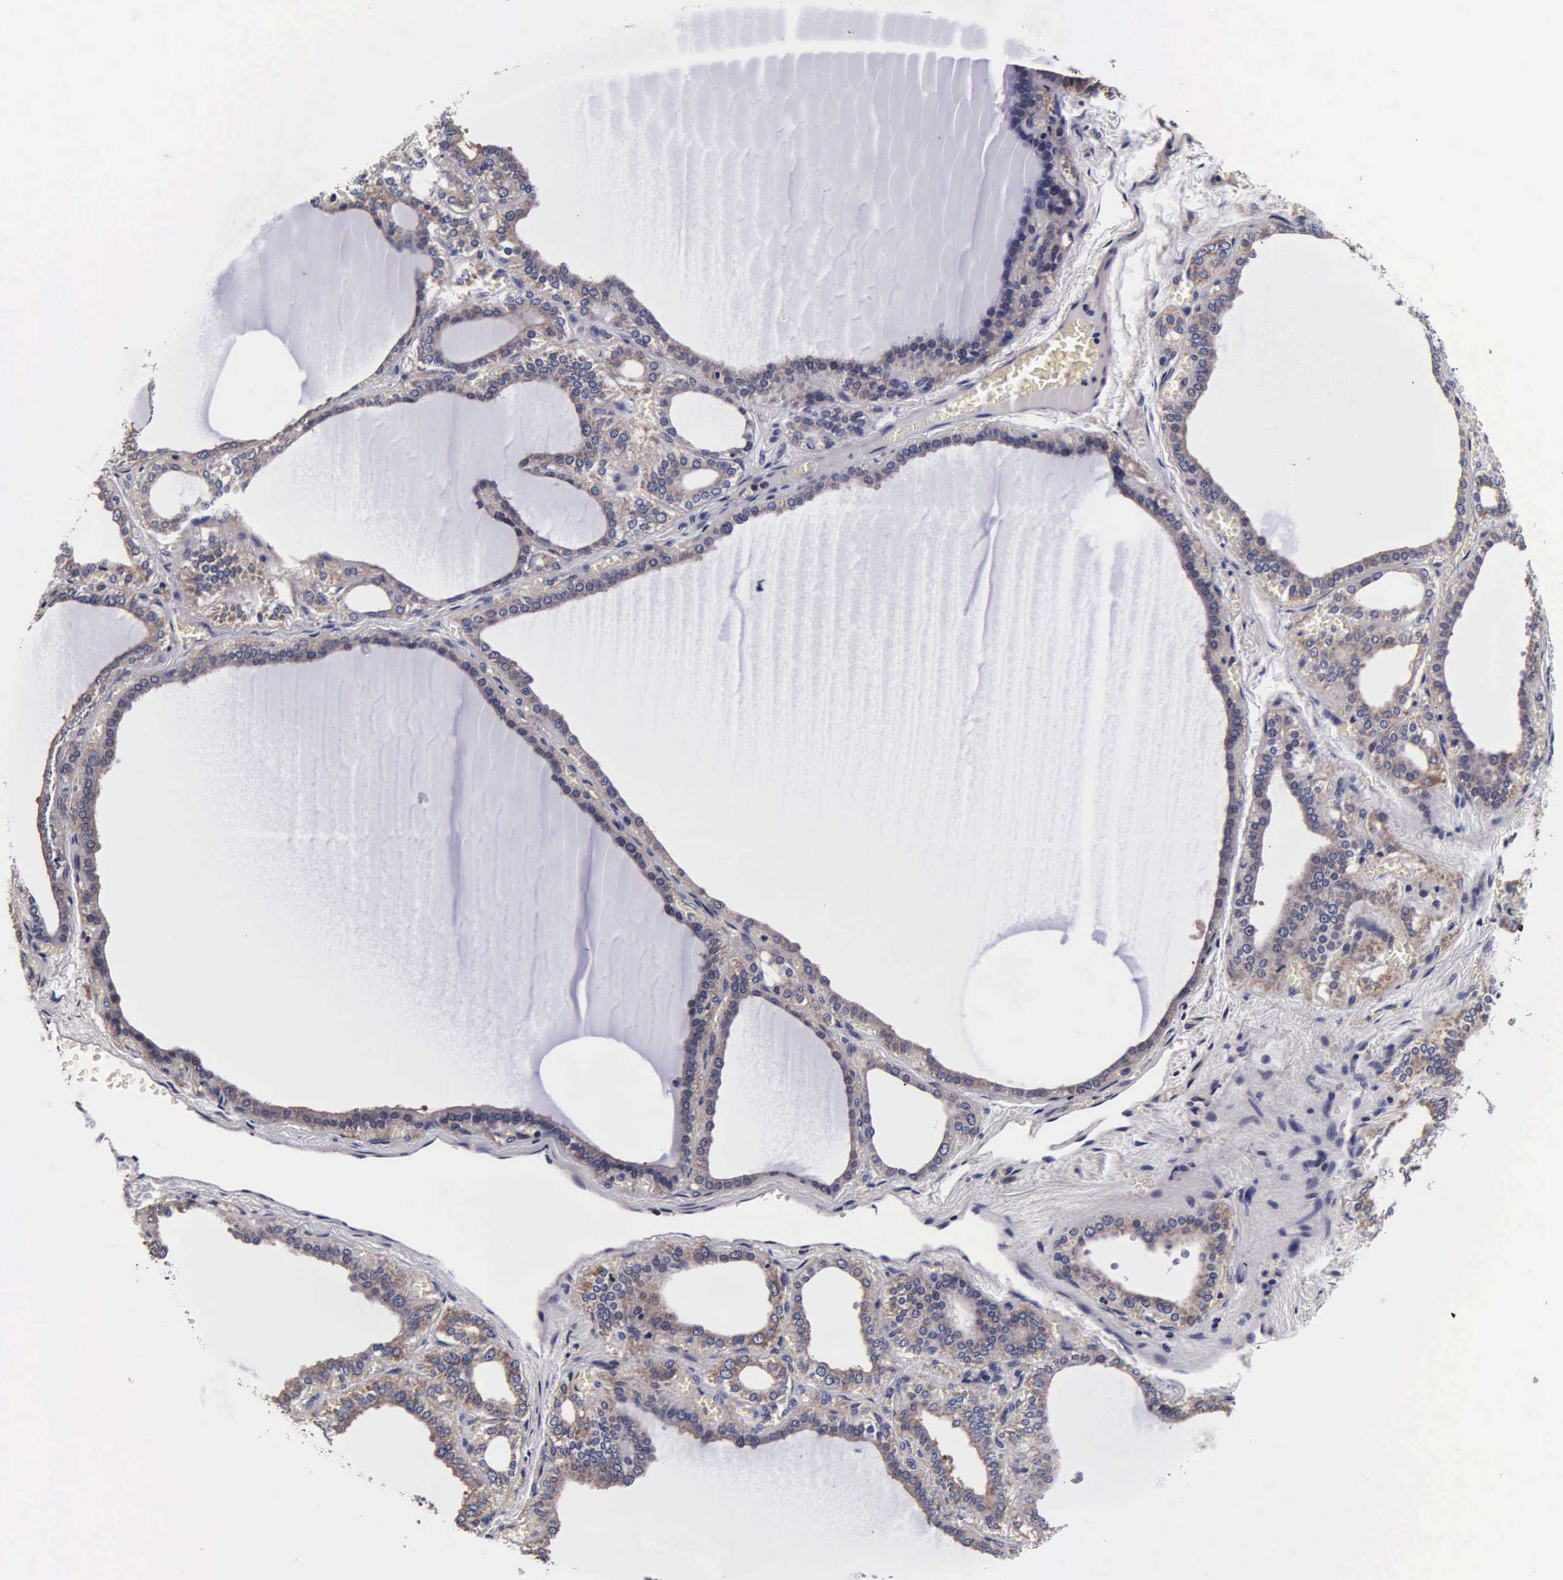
{"staining": {"intensity": "weak", "quantity": ">75%", "location": "cytoplasmic/membranous"}, "tissue": "thyroid gland", "cell_type": "Glandular cells", "image_type": "normal", "snomed": [{"axis": "morphology", "description": "Normal tissue, NOS"}, {"axis": "topography", "description": "Thyroid gland"}], "caption": "Brown immunohistochemical staining in unremarkable human thyroid gland displays weak cytoplasmic/membranous staining in approximately >75% of glandular cells.", "gene": "PSMA3", "patient": {"sex": "female", "age": 55}}